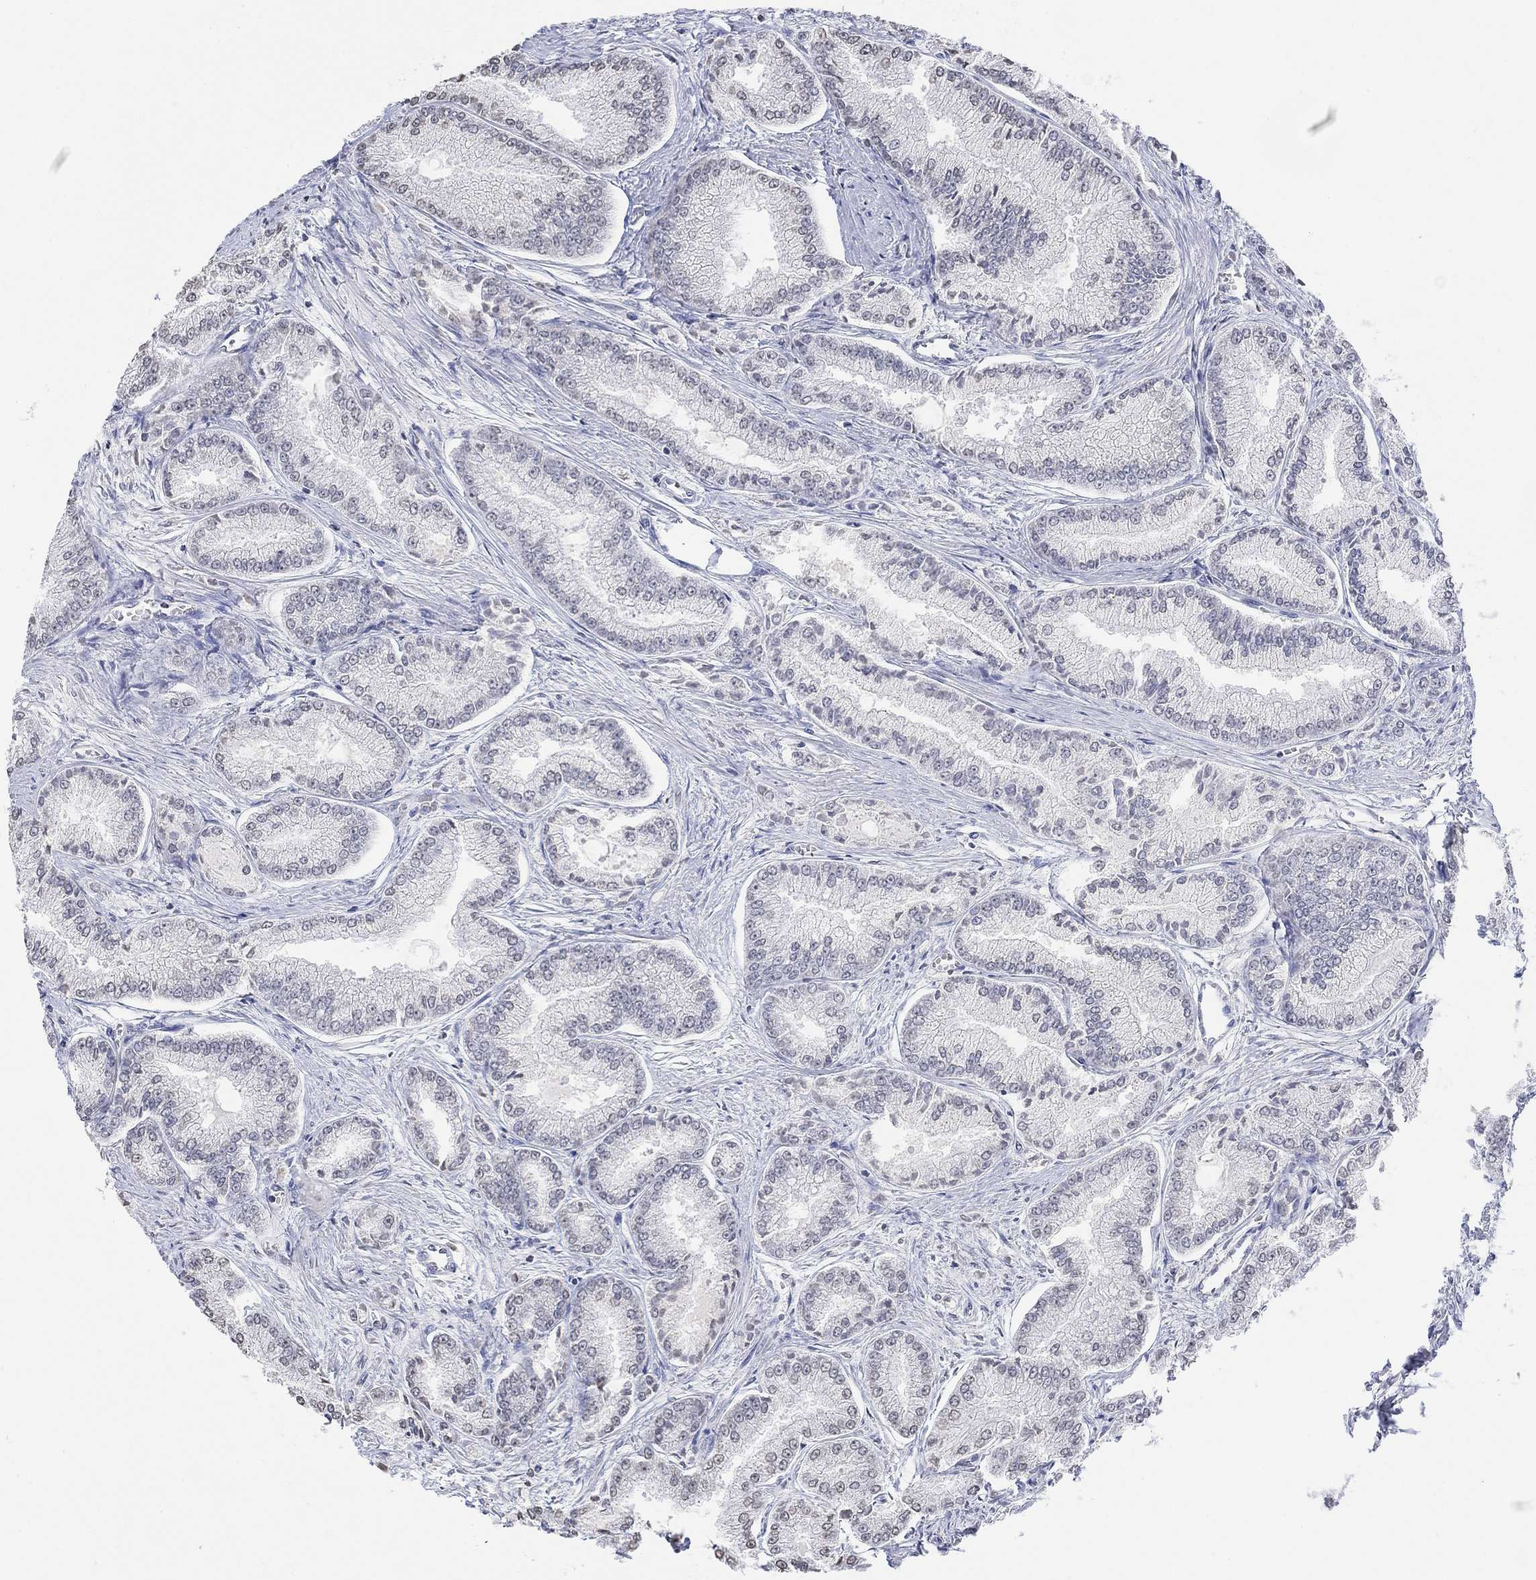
{"staining": {"intensity": "negative", "quantity": "none", "location": "none"}, "tissue": "prostate cancer", "cell_type": "Tumor cells", "image_type": "cancer", "snomed": [{"axis": "morphology", "description": "Adenocarcinoma, NOS"}, {"axis": "morphology", "description": "Adenocarcinoma, High grade"}, {"axis": "topography", "description": "Prostate"}], "caption": "This is an immunohistochemistry (IHC) histopathology image of human prostate cancer (high-grade adenocarcinoma). There is no staining in tumor cells.", "gene": "TMEM255A", "patient": {"sex": "male", "age": 70}}